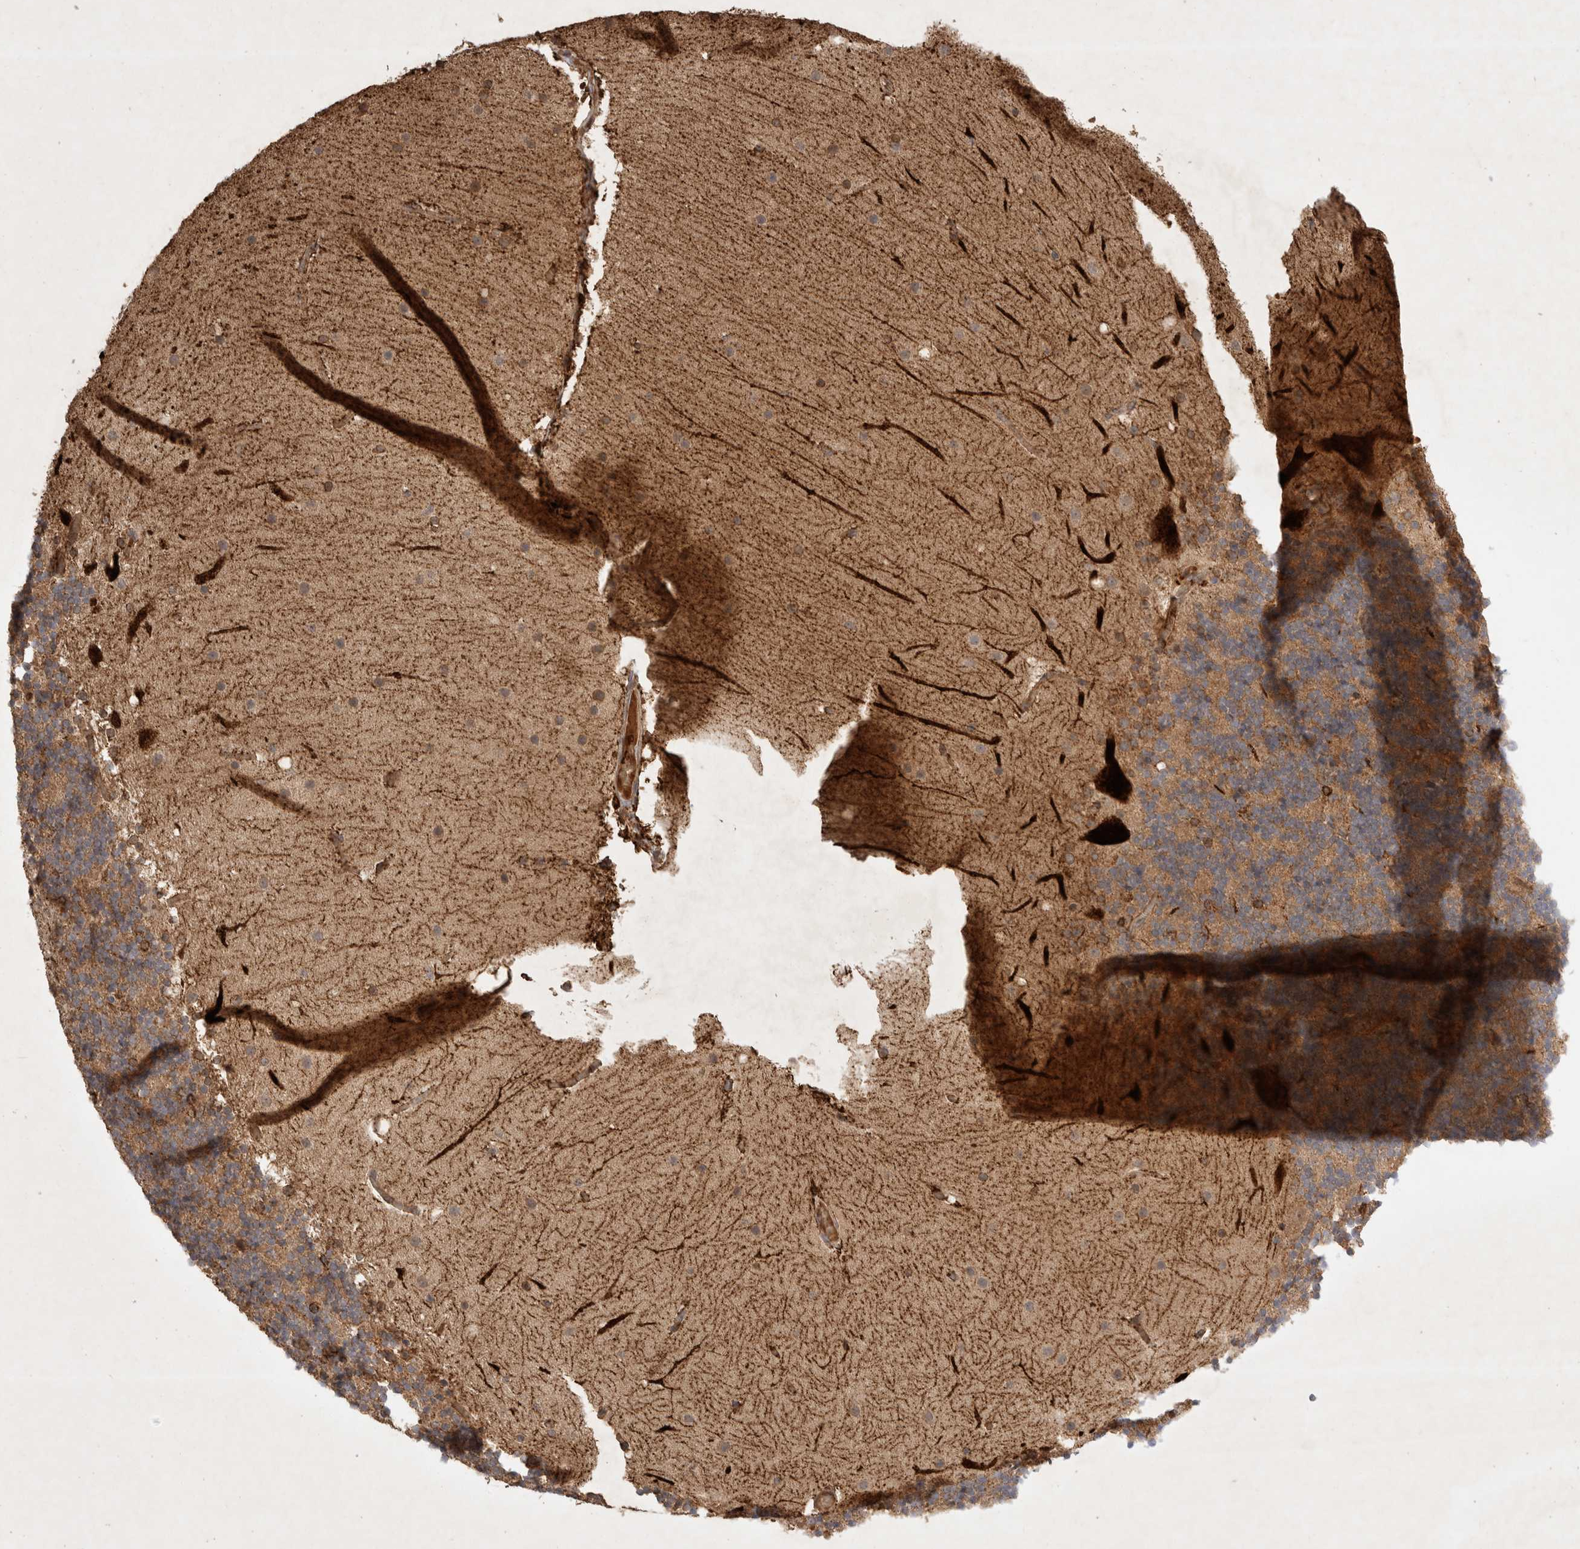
{"staining": {"intensity": "weak", "quantity": ">75%", "location": "cytoplasmic/membranous"}, "tissue": "cerebellum", "cell_type": "Cells in granular layer", "image_type": "normal", "snomed": [{"axis": "morphology", "description": "Normal tissue, NOS"}, {"axis": "topography", "description": "Cerebellum"}], "caption": "An IHC photomicrograph of unremarkable tissue is shown. Protein staining in brown highlights weak cytoplasmic/membranous positivity in cerebellum within cells in granular layer.", "gene": "FAM221A", "patient": {"sex": "male", "age": 57}}